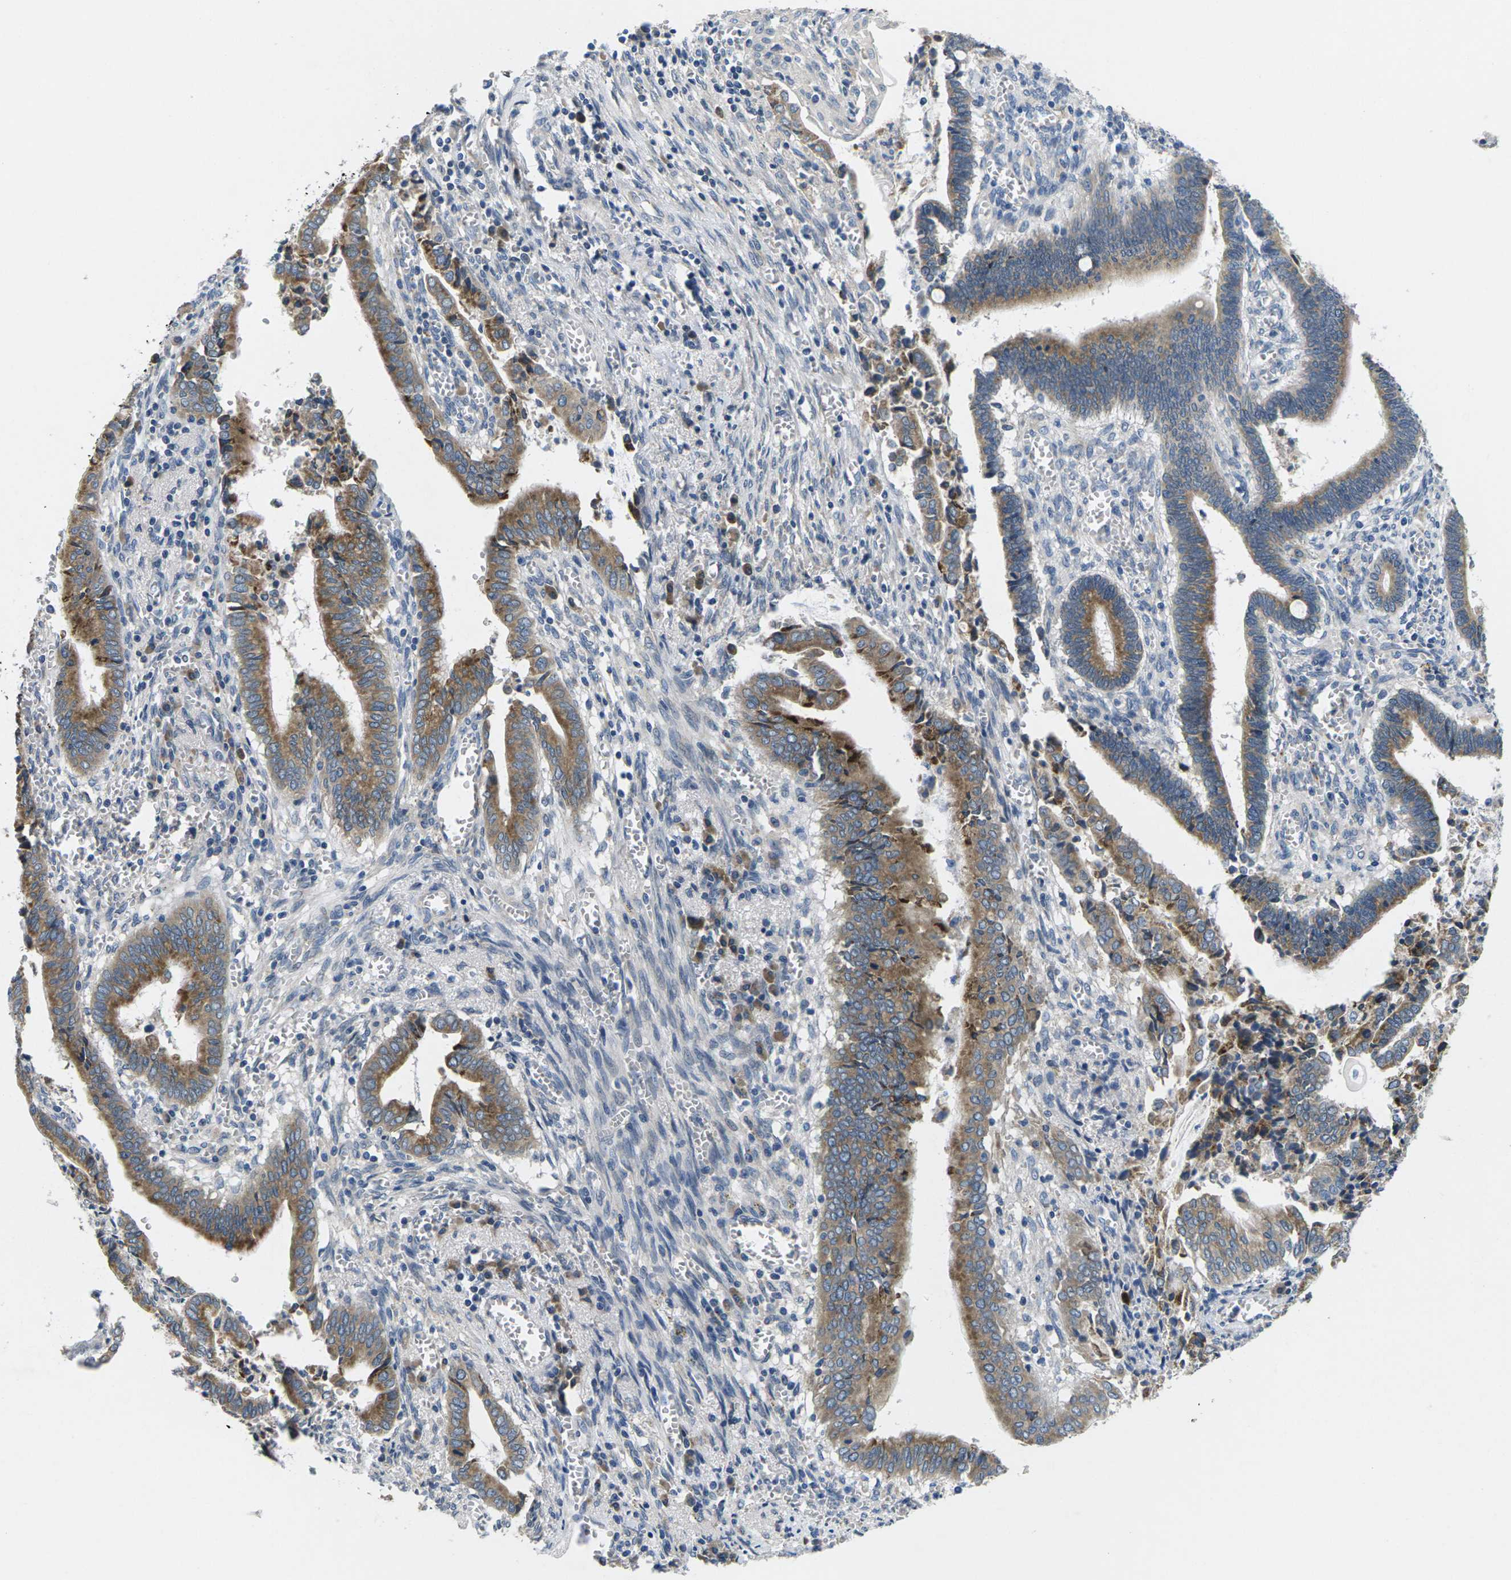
{"staining": {"intensity": "moderate", "quantity": ">75%", "location": "cytoplasmic/membranous"}, "tissue": "cervical cancer", "cell_type": "Tumor cells", "image_type": "cancer", "snomed": [{"axis": "morphology", "description": "Adenocarcinoma, NOS"}, {"axis": "topography", "description": "Cervix"}], "caption": "Brown immunohistochemical staining in cervical cancer (adenocarcinoma) reveals moderate cytoplasmic/membranous positivity in approximately >75% of tumor cells.", "gene": "ERGIC3", "patient": {"sex": "female", "age": 44}}